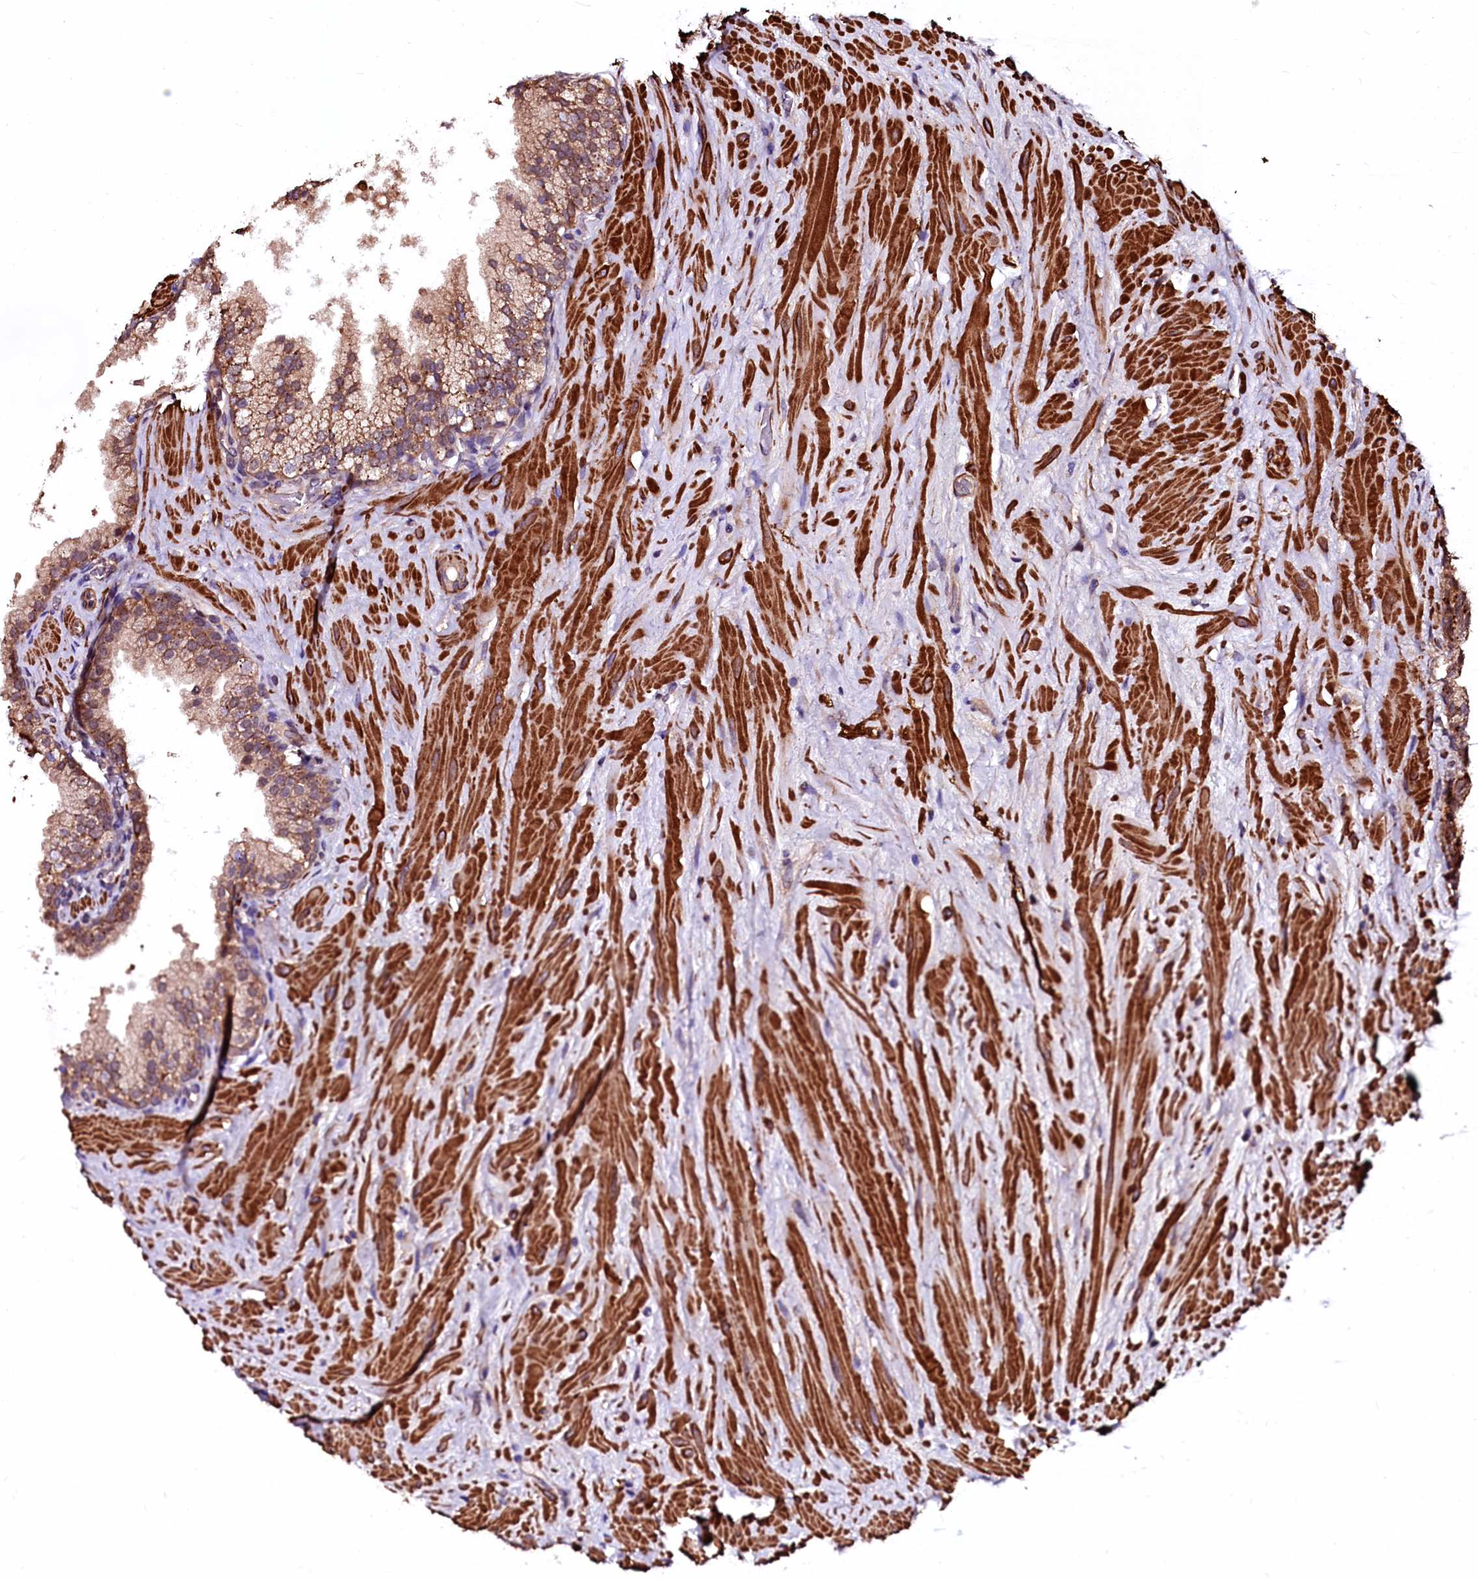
{"staining": {"intensity": "moderate", "quantity": ">75%", "location": "cytoplasmic/membranous"}, "tissue": "prostate cancer", "cell_type": "Tumor cells", "image_type": "cancer", "snomed": [{"axis": "morphology", "description": "Adenocarcinoma, High grade"}, {"axis": "topography", "description": "Prostate"}], "caption": "Human prostate adenocarcinoma (high-grade) stained for a protein (brown) exhibits moderate cytoplasmic/membranous positive staining in approximately >75% of tumor cells.", "gene": "N4BP1", "patient": {"sex": "male", "age": 65}}